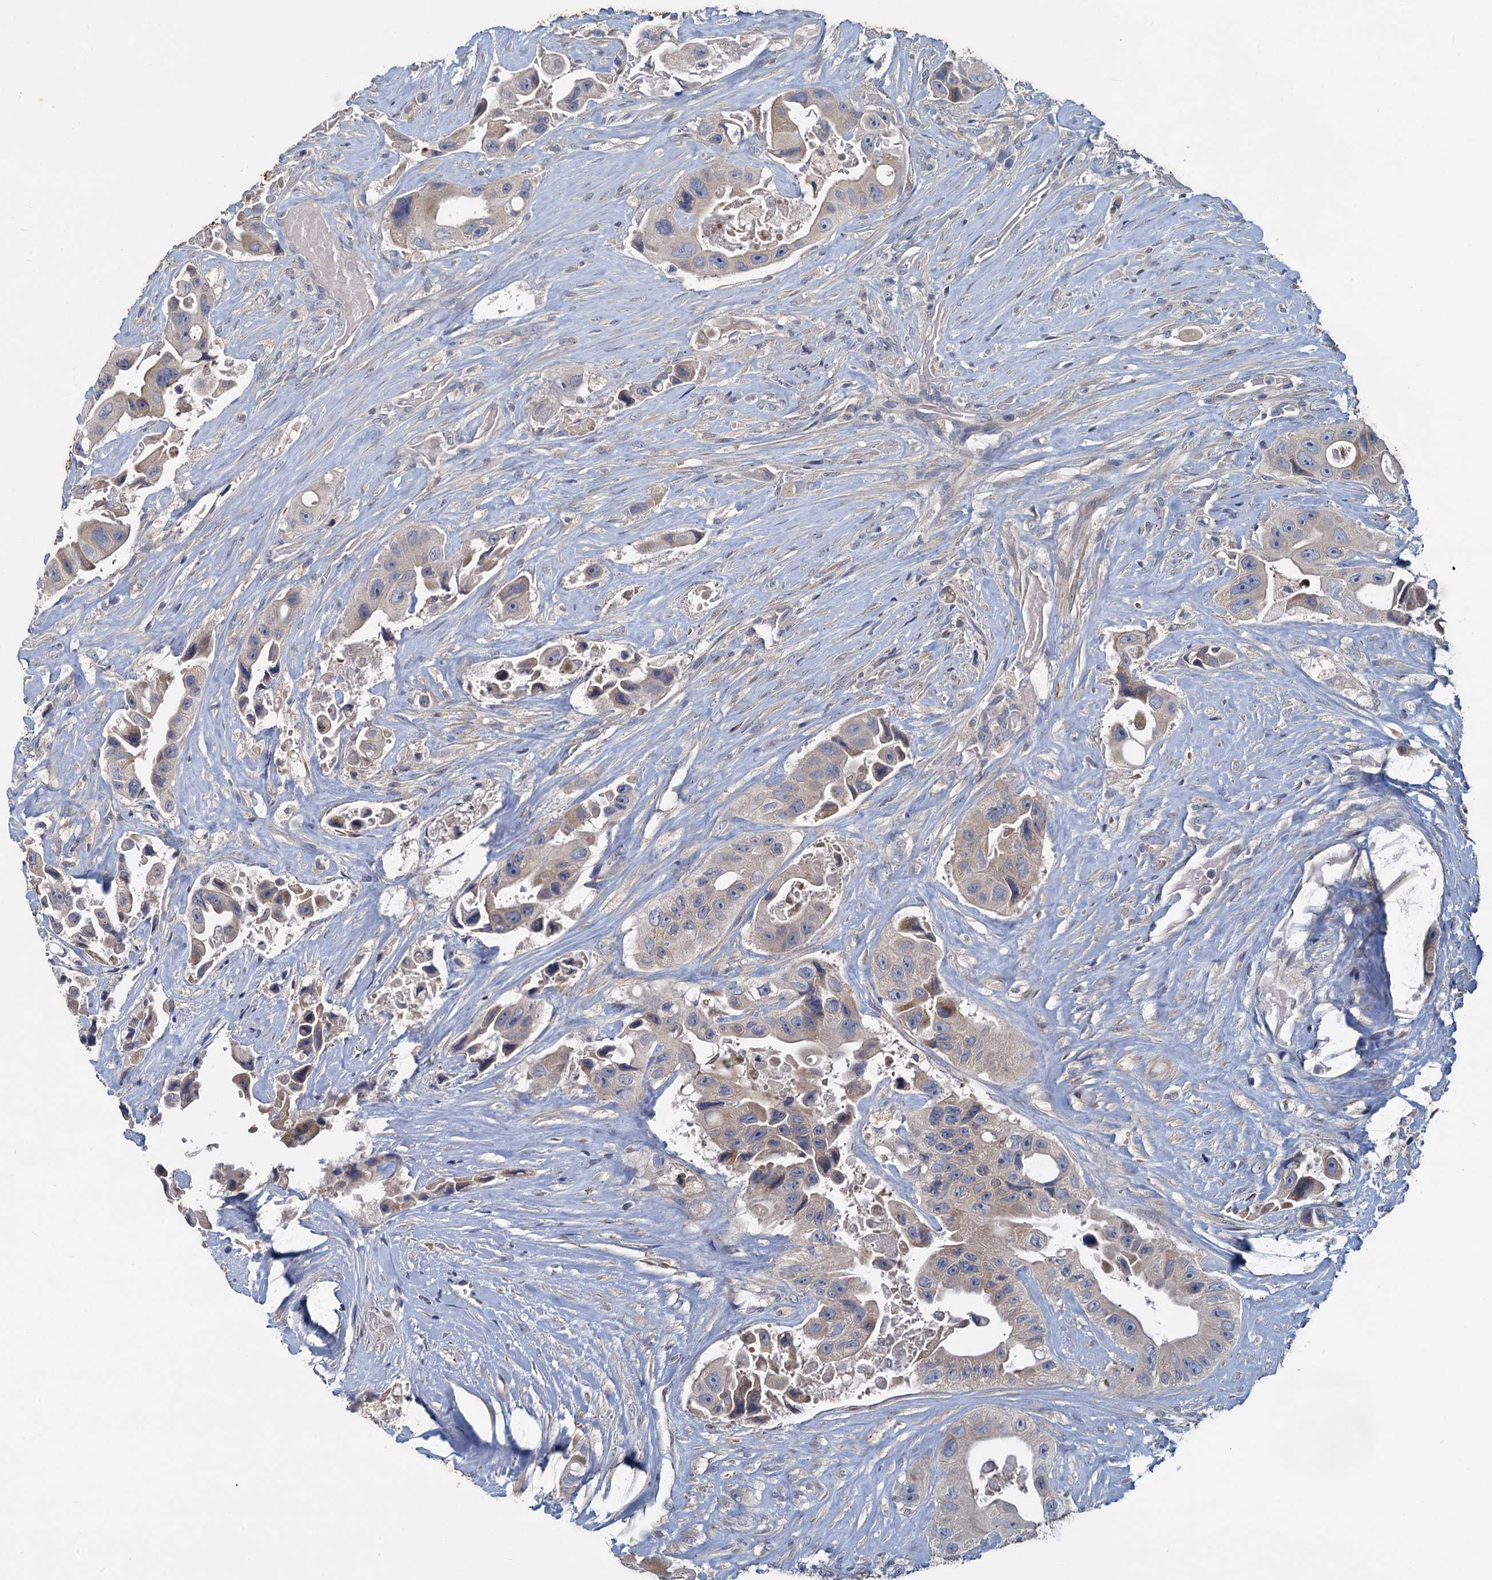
{"staining": {"intensity": "weak", "quantity": "<25%", "location": "cytoplasmic/membranous"}, "tissue": "colorectal cancer", "cell_type": "Tumor cells", "image_type": "cancer", "snomed": [{"axis": "morphology", "description": "Adenocarcinoma, NOS"}, {"axis": "topography", "description": "Colon"}], "caption": "IHC micrograph of human colorectal adenocarcinoma stained for a protein (brown), which exhibits no positivity in tumor cells.", "gene": "SLC2A7", "patient": {"sex": "female", "age": 46}}